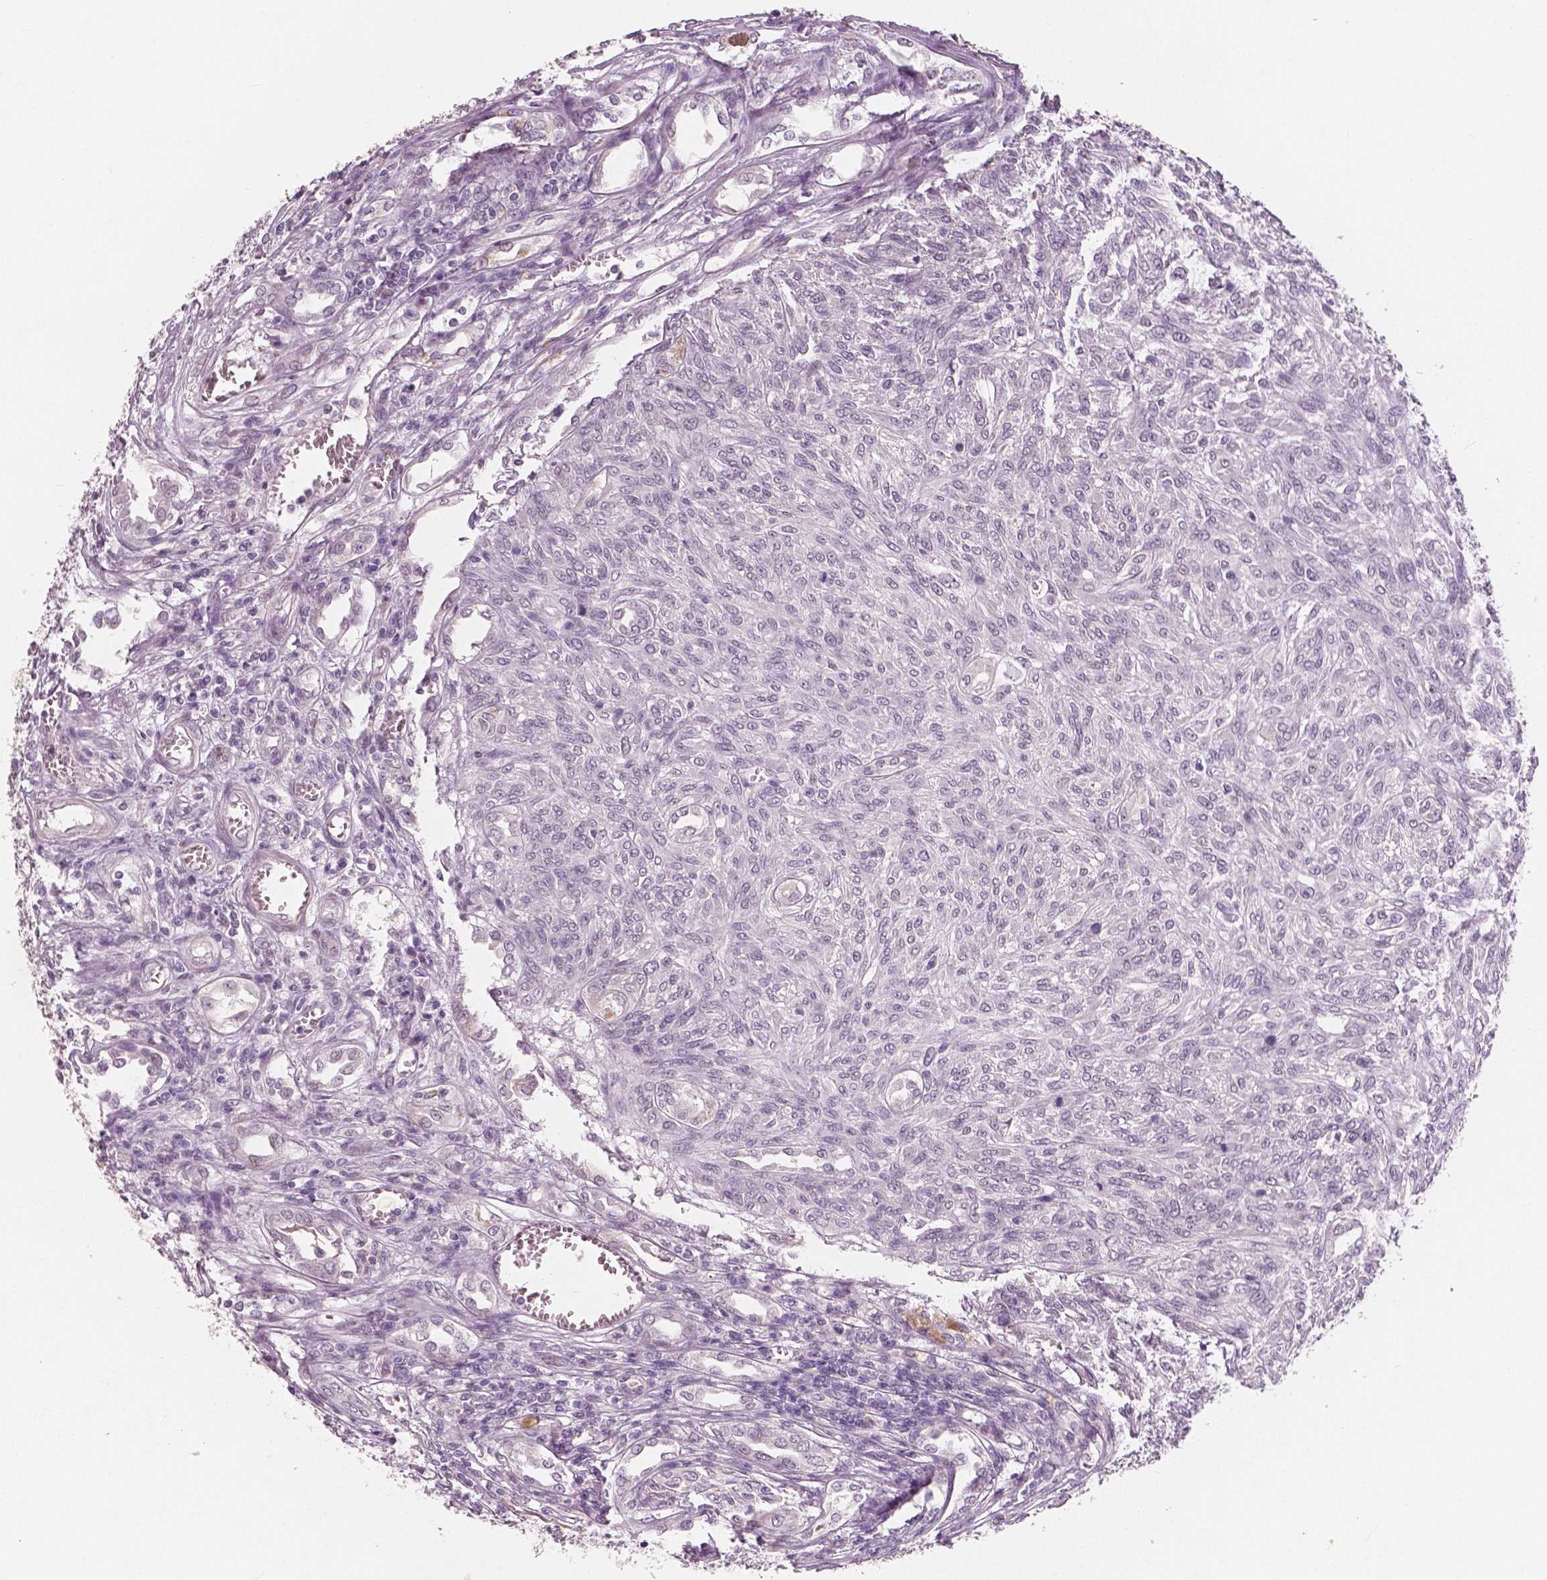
{"staining": {"intensity": "negative", "quantity": "none", "location": "none"}, "tissue": "renal cancer", "cell_type": "Tumor cells", "image_type": "cancer", "snomed": [{"axis": "morphology", "description": "Adenocarcinoma, NOS"}, {"axis": "topography", "description": "Kidney"}], "caption": "High magnification brightfield microscopy of renal cancer (adenocarcinoma) stained with DAB (brown) and counterstained with hematoxylin (blue): tumor cells show no significant positivity.", "gene": "RNASE7", "patient": {"sex": "male", "age": 58}}